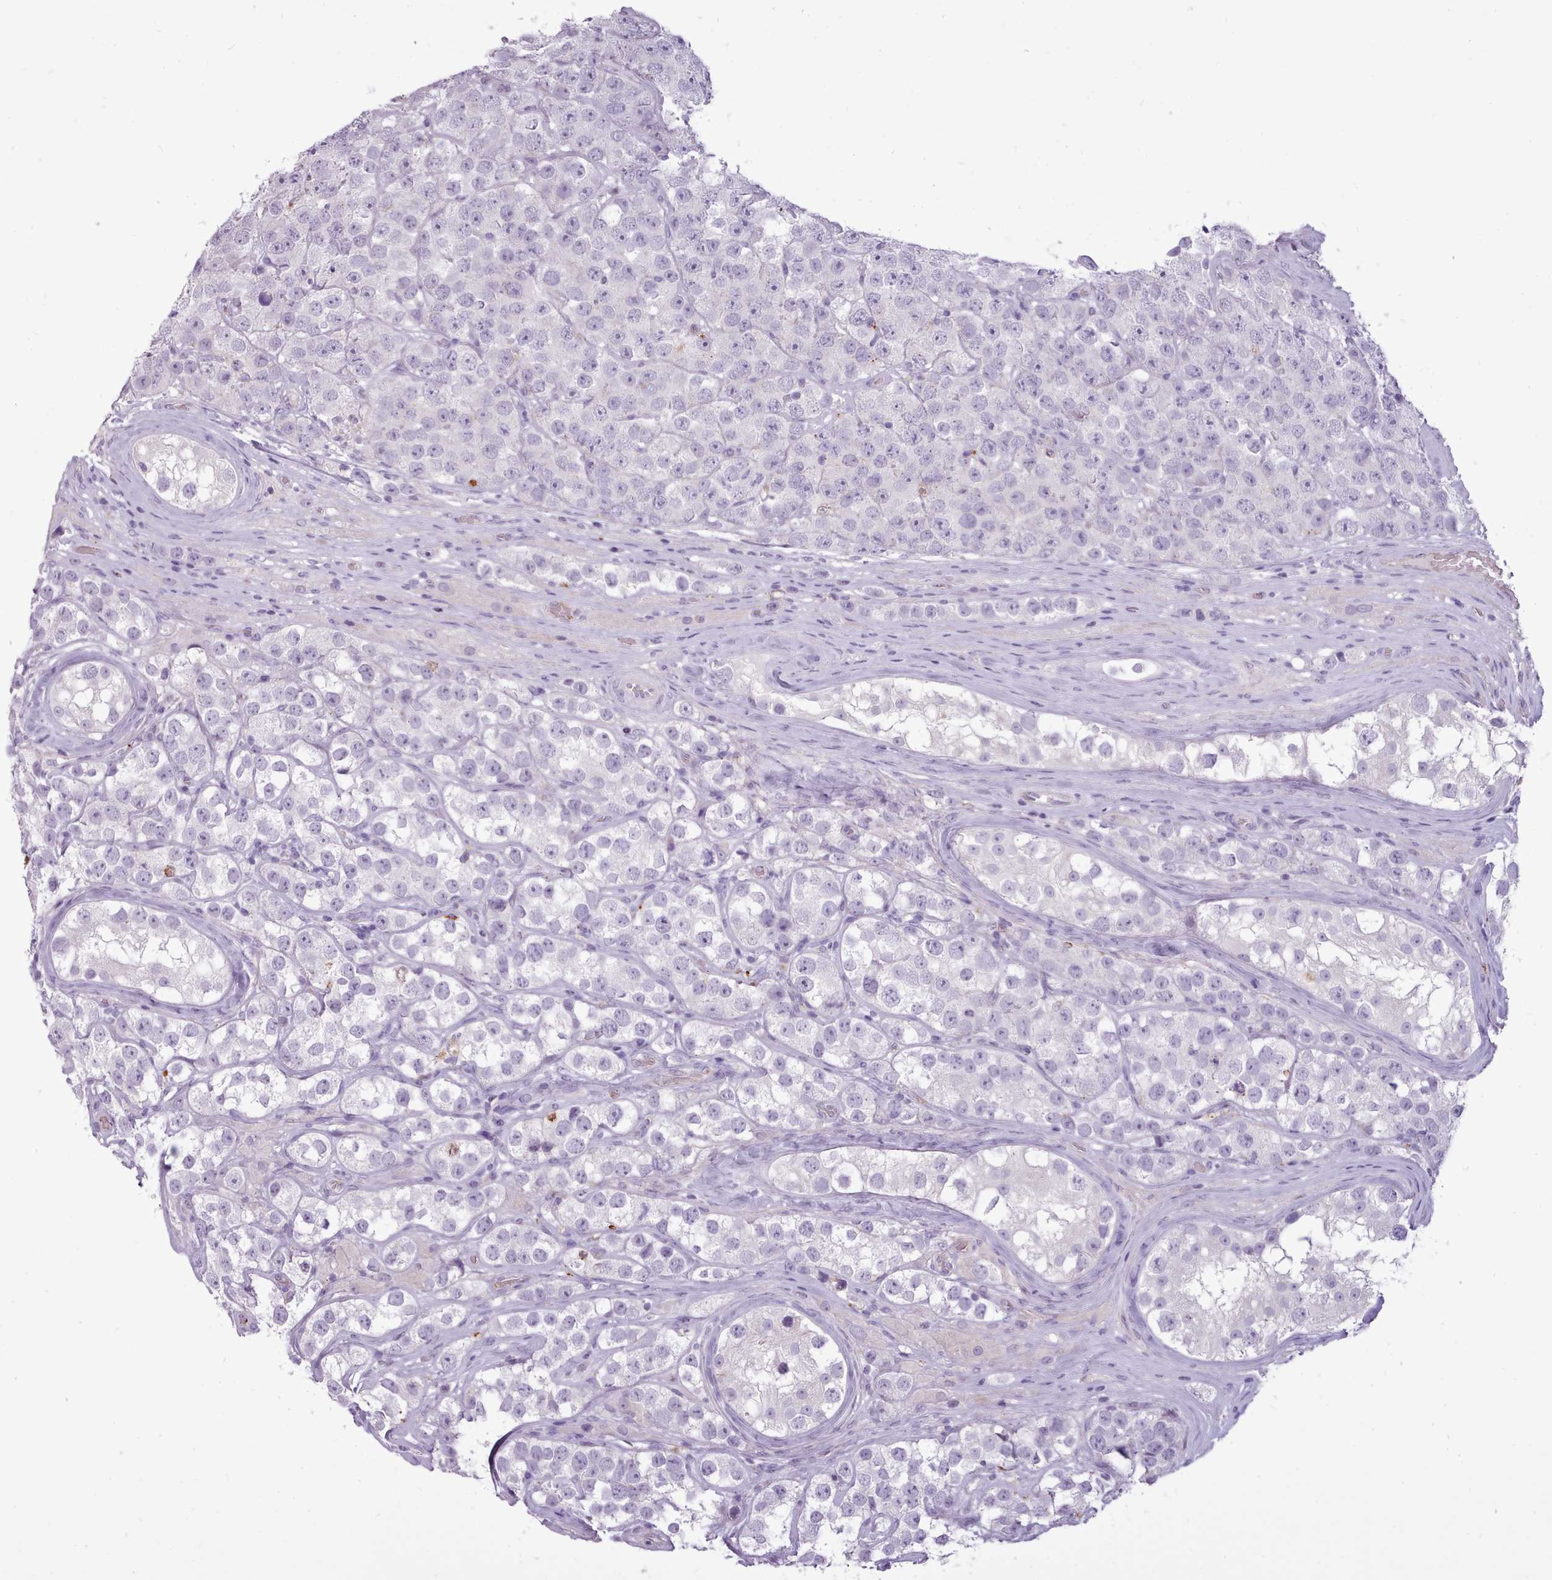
{"staining": {"intensity": "negative", "quantity": "none", "location": "none"}, "tissue": "testis cancer", "cell_type": "Tumor cells", "image_type": "cancer", "snomed": [{"axis": "morphology", "description": "Seminoma, NOS"}, {"axis": "topography", "description": "Testis"}], "caption": "Protein analysis of testis seminoma shows no significant positivity in tumor cells.", "gene": "ATRAID", "patient": {"sex": "male", "age": 28}}